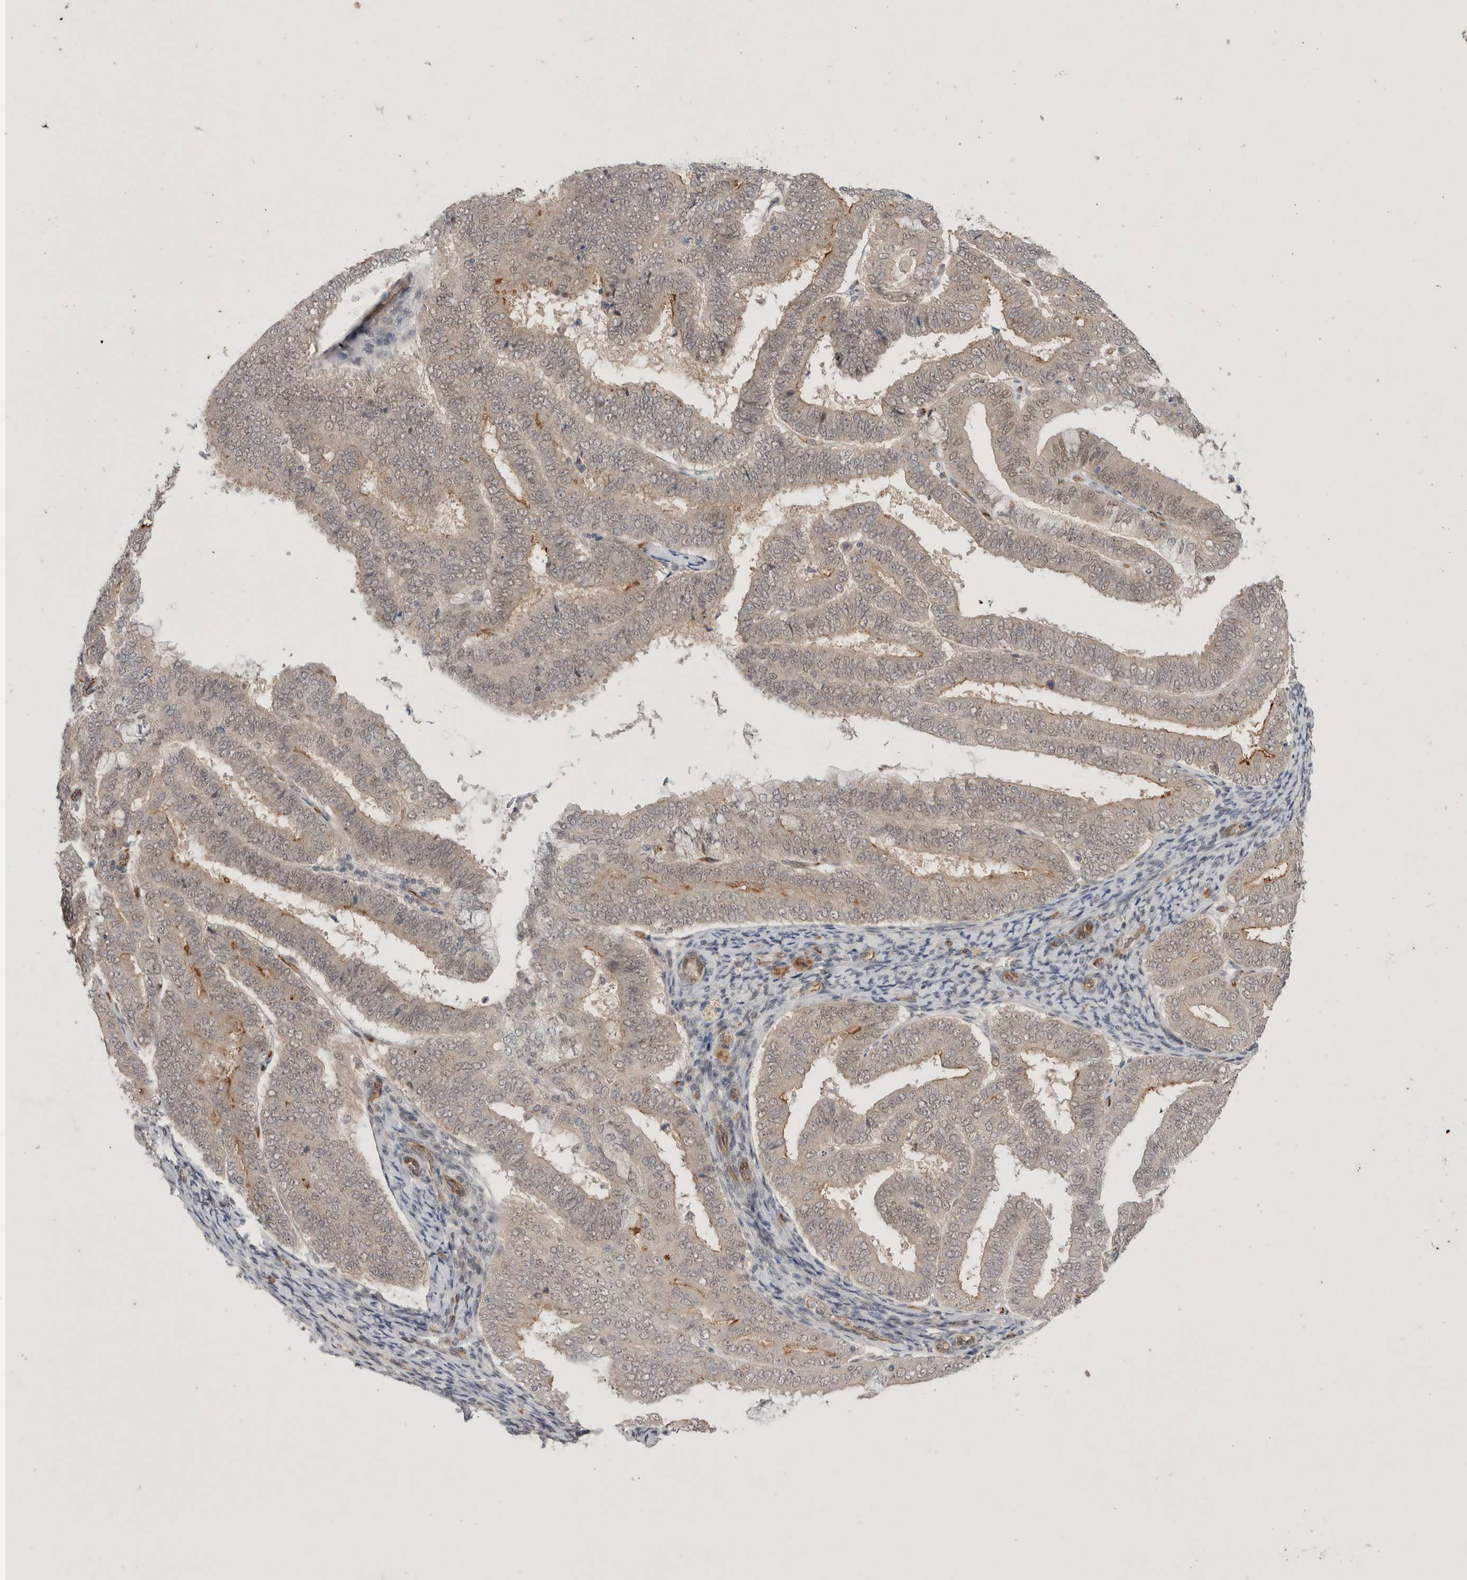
{"staining": {"intensity": "moderate", "quantity": "<25%", "location": "cytoplasmic/membranous"}, "tissue": "endometrial cancer", "cell_type": "Tumor cells", "image_type": "cancer", "snomed": [{"axis": "morphology", "description": "Adenocarcinoma, NOS"}, {"axis": "topography", "description": "Endometrium"}], "caption": "This is a histology image of immunohistochemistry staining of endometrial adenocarcinoma, which shows moderate positivity in the cytoplasmic/membranous of tumor cells.", "gene": "ZNF704", "patient": {"sex": "female", "age": 63}}